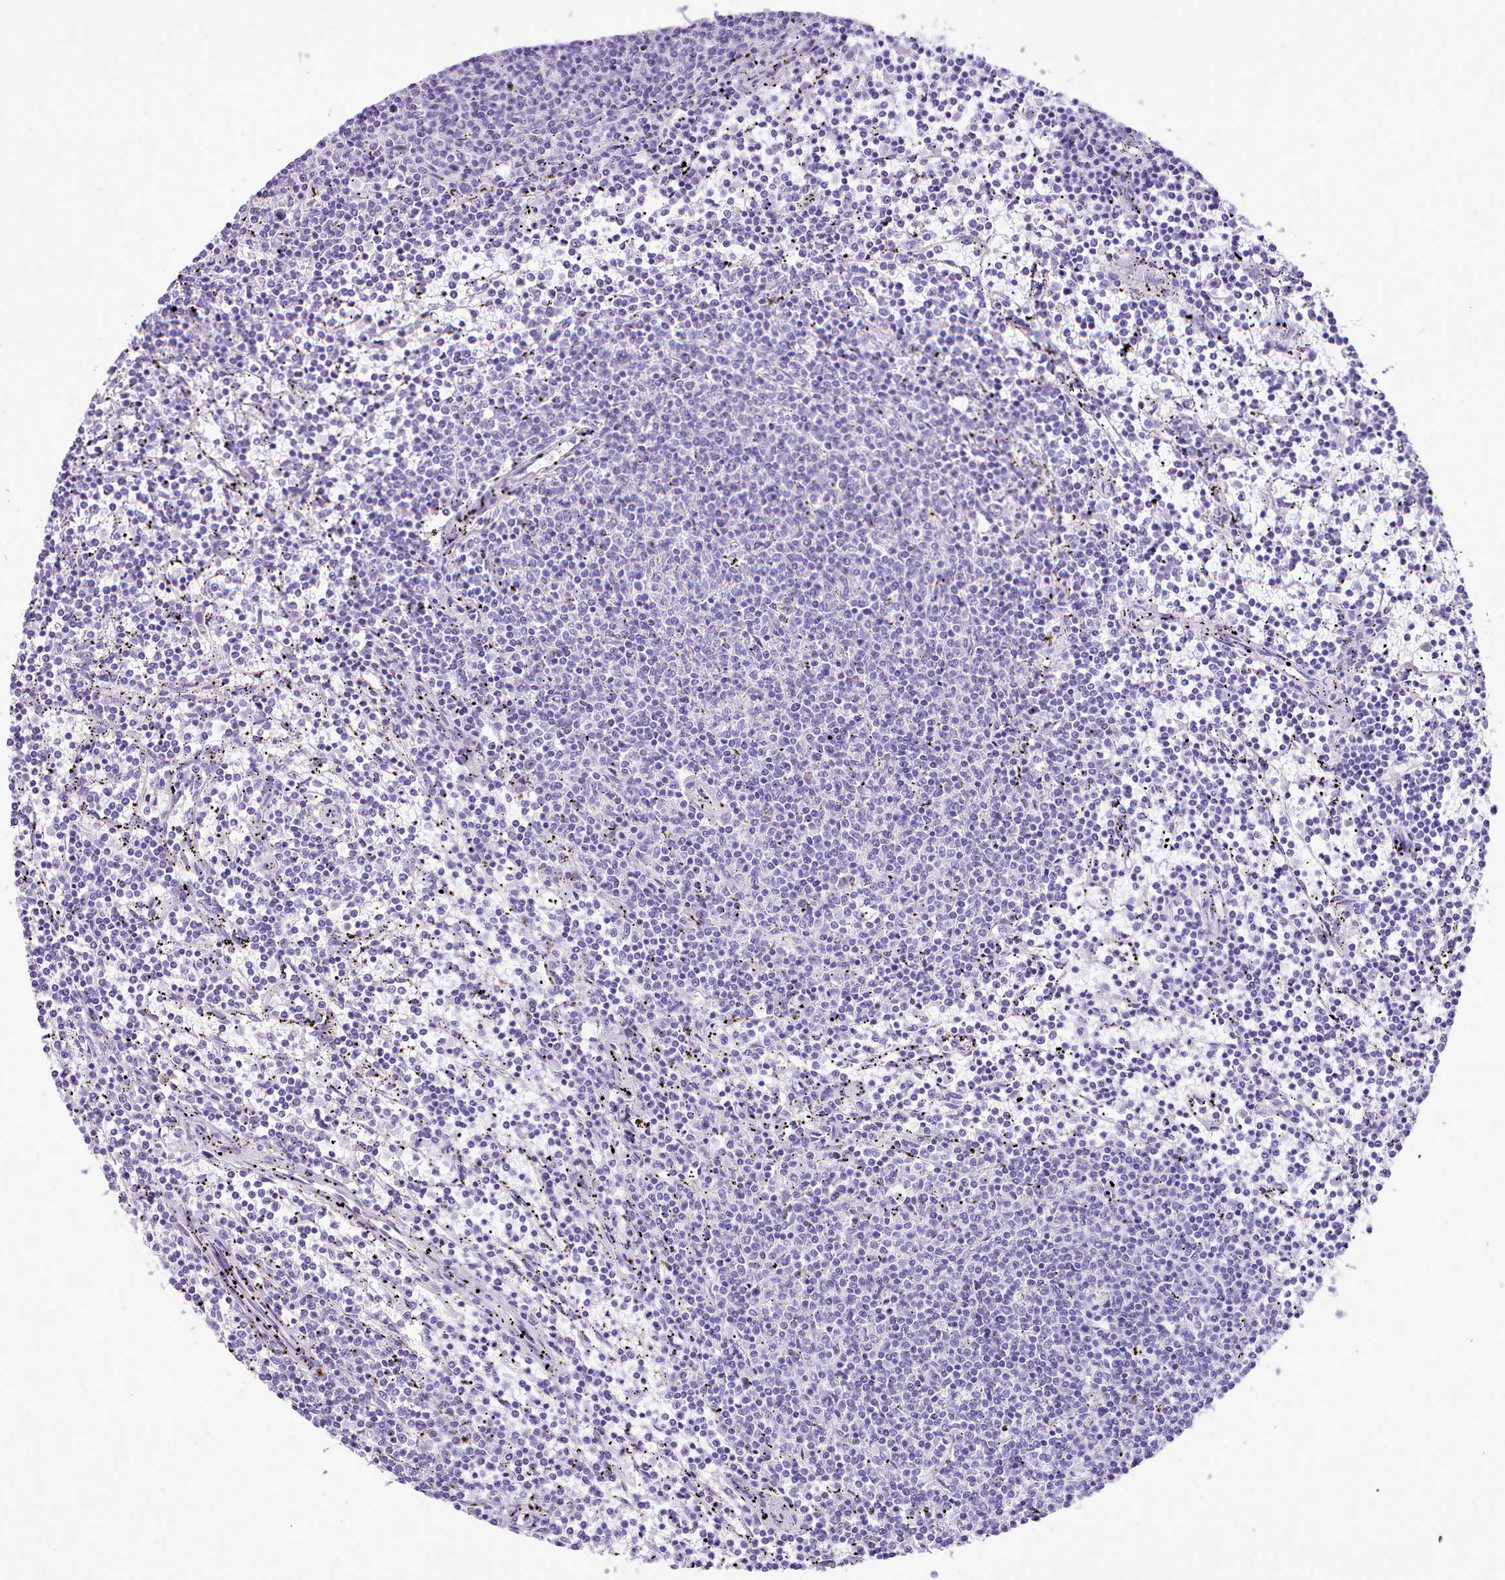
{"staining": {"intensity": "negative", "quantity": "none", "location": "none"}, "tissue": "lymphoma", "cell_type": "Tumor cells", "image_type": "cancer", "snomed": [{"axis": "morphology", "description": "Malignant lymphoma, non-Hodgkin's type, Low grade"}, {"axis": "topography", "description": "Spleen"}], "caption": "The IHC image has no significant positivity in tumor cells of malignant lymphoma, non-Hodgkin's type (low-grade) tissue.", "gene": "LRRC37A", "patient": {"sex": "female", "age": 50}}